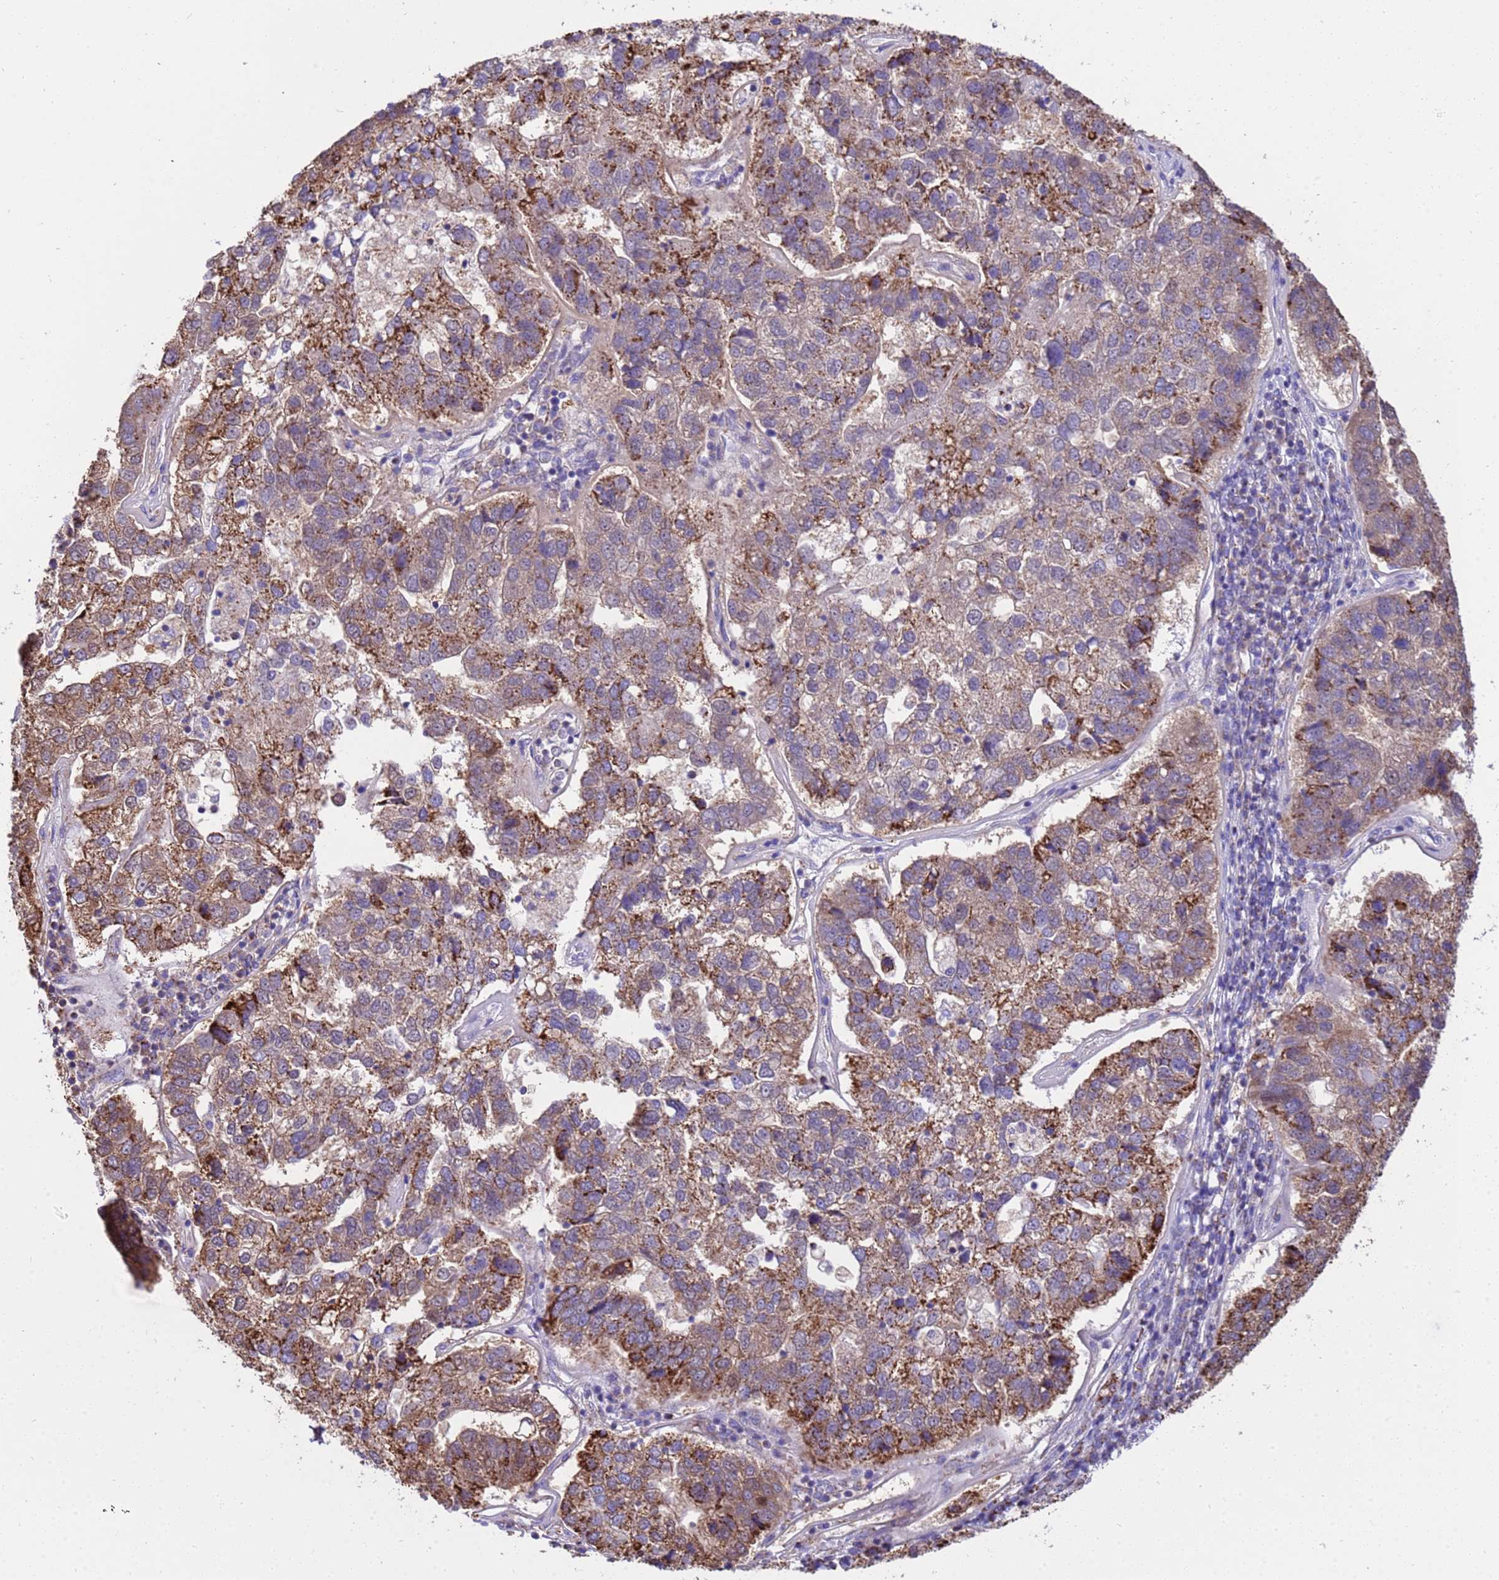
{"staining": {"intensity": "strong", "quantity": ">75%", "location": "cytoplasmic/membranous"}, "tissue": "pancreatic cancer", "cell_type": "Tumor cells", "image_type": "cancer", "snomed": [{"axis": "morphology", "description": "Adenocarcinoma, NOS"}, {"axis": "topography", "description": "Pancreas"}], "caption": "IHC of pancreatic adenocarcinoma displays high levels of strong cytoplasmic/membranous staining in about >75% of tumor cells.", "gene": "RNF165", "patient": {"sex": "female", "age": 61}}